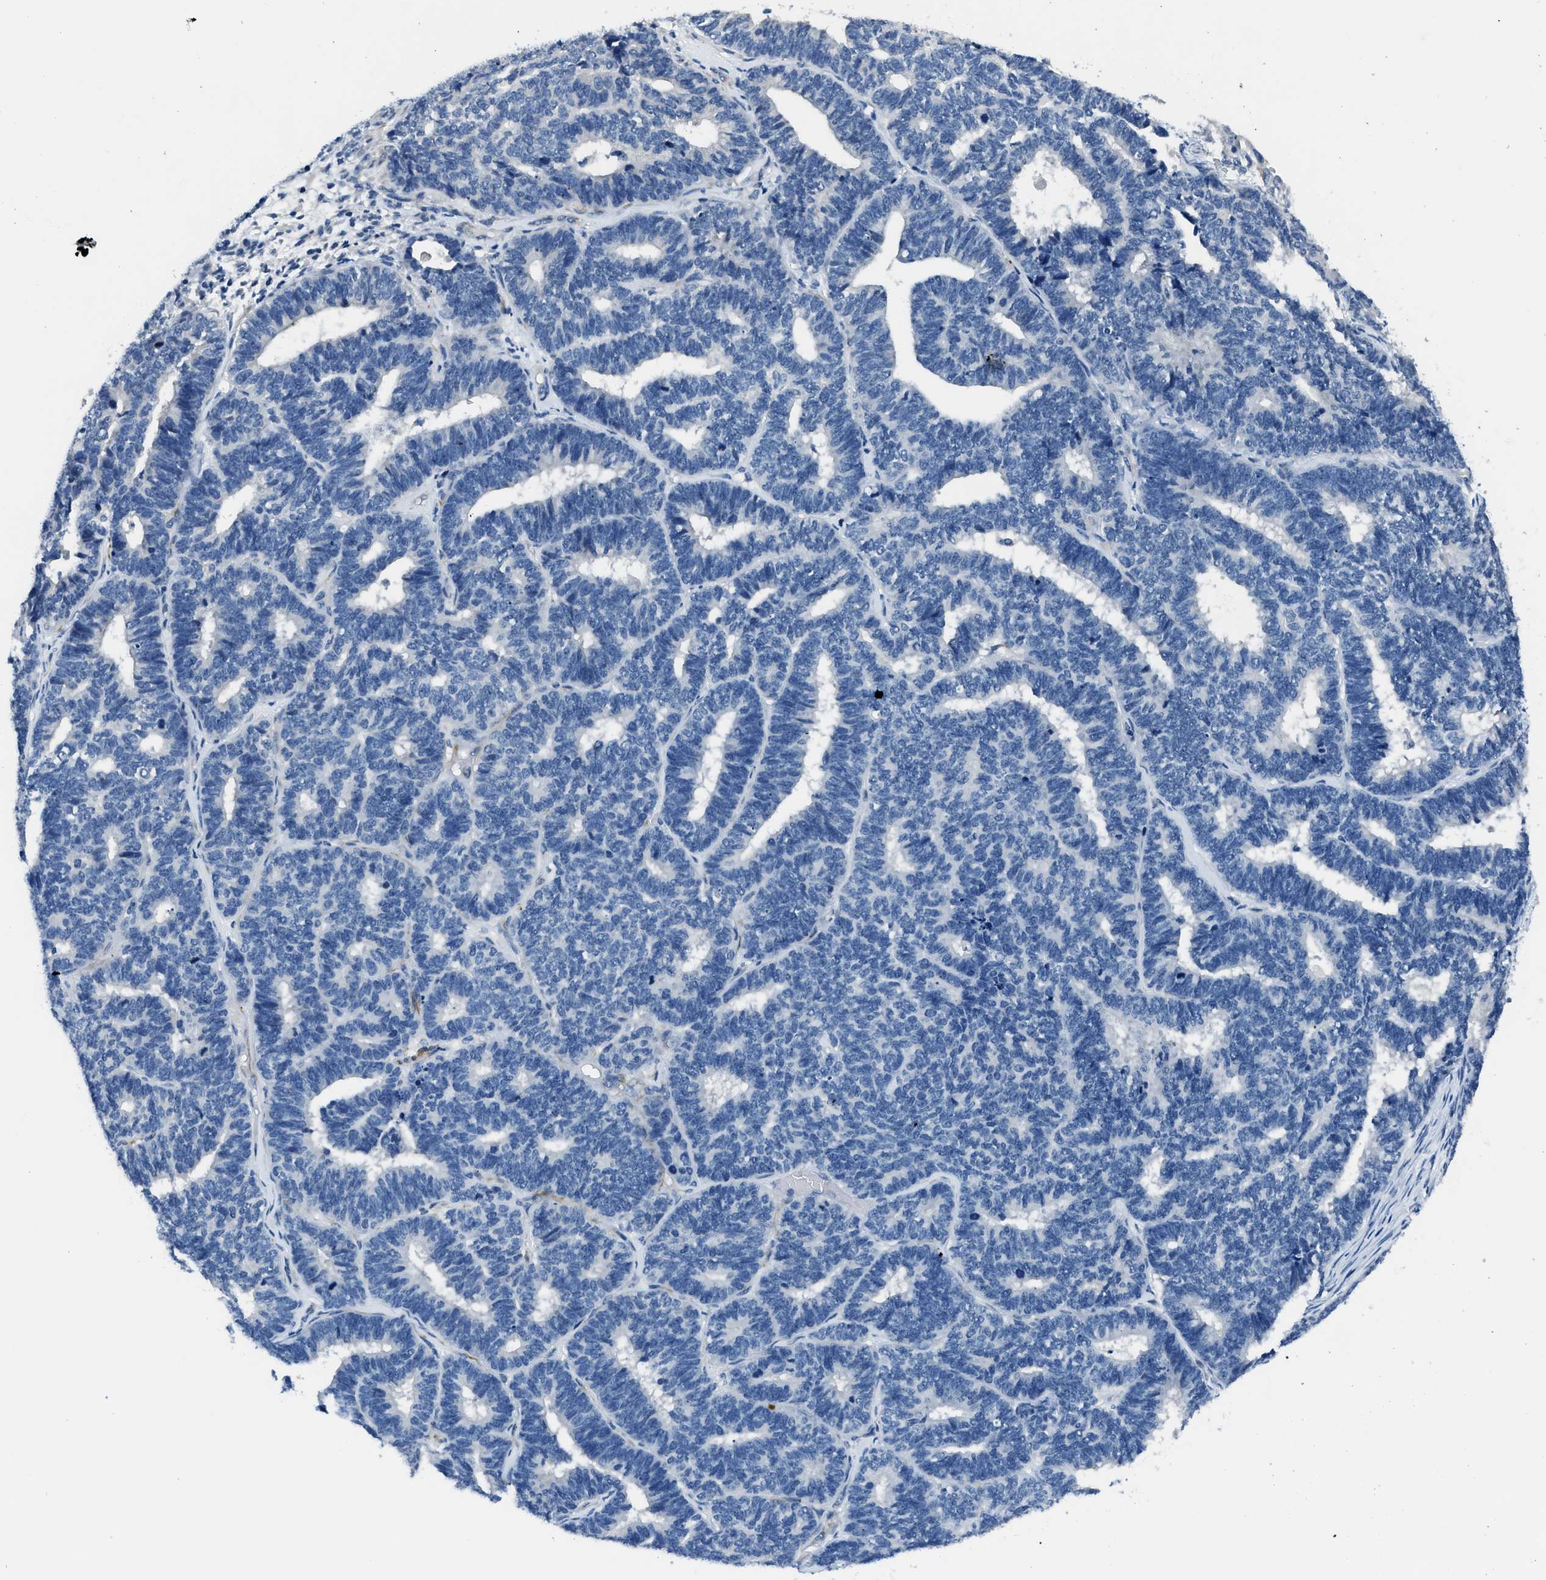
{"staining": {"intensity": "negative", "quantity": "none", "location": "none"}, "tissue": "endometrial cancer", "cell_type": "Tumor cells", "image_type": "cancer", "snomed": [{"axis": "morphology", "description": "Adenocarcinoma, NOS"}, {"axis": "topography", "description": "Endometrium"}], "caption": "Tumor cells are negative for brown protein staining in endometrial adenocarcinoma.", "gene": "GJA3", "patient": {"sex": "female", "age": 70}}